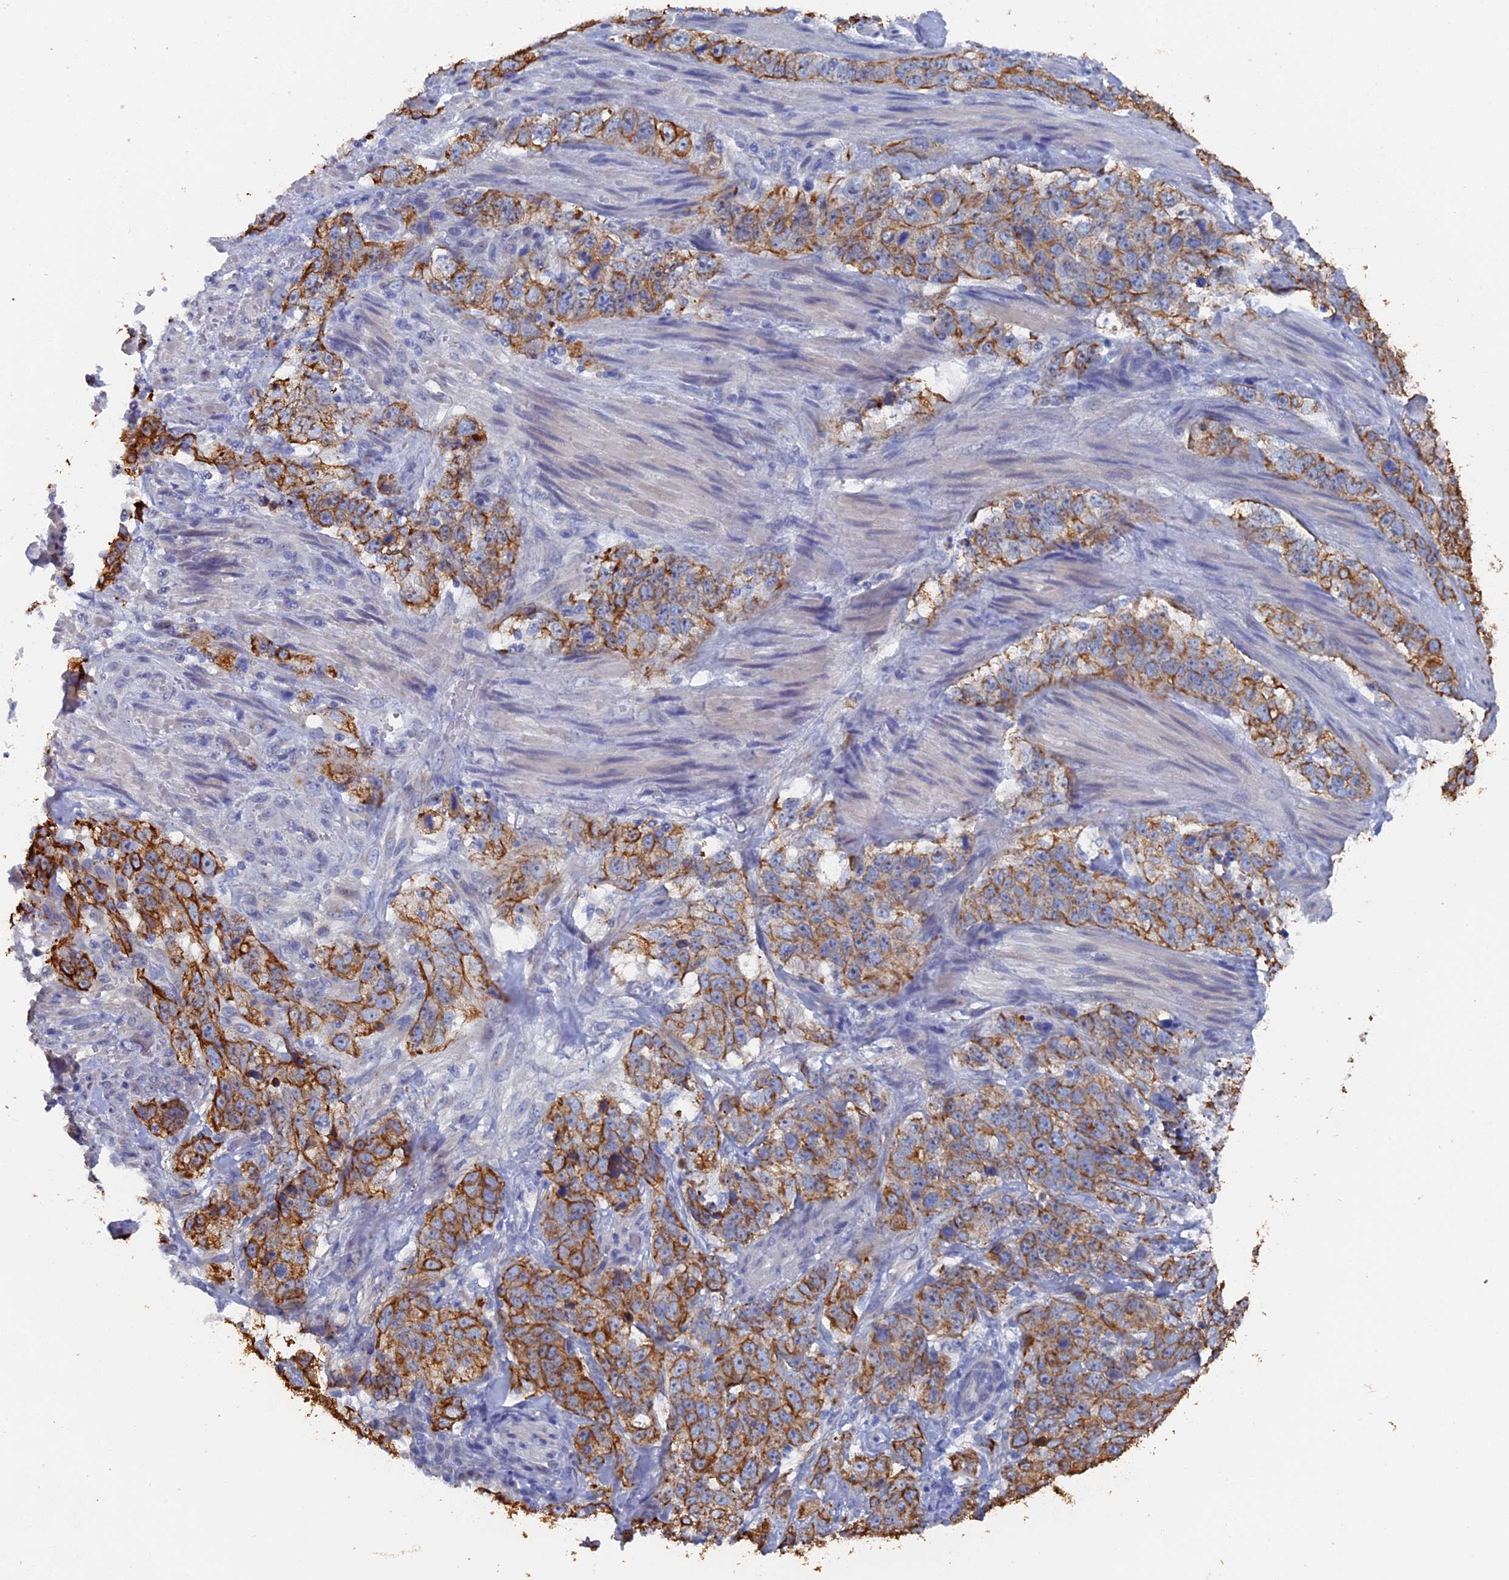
{"staining": {"intensity": "strong", "quantity": "25%-75%", "location": "cytoplasmic/membranous"}, "tissue": "stomach cancer", "cell_type": "Tumor cells", "image_type": "cancer", "snomed": [{"axis": "morphology", "description": "Adenocarcinoma, NOS"}, {"axis": "topography", "description": "Stomach"}], "caption": "Approximately 25%-75% of tumor cells in human stomach cancer (adenocarcinoma) show strong cytoplasmic/membranous protein expression as visualized by brown immunohistochemical staining.", "gene": "SRFBP1", "patient": {"sex": "male", "age": 48}}